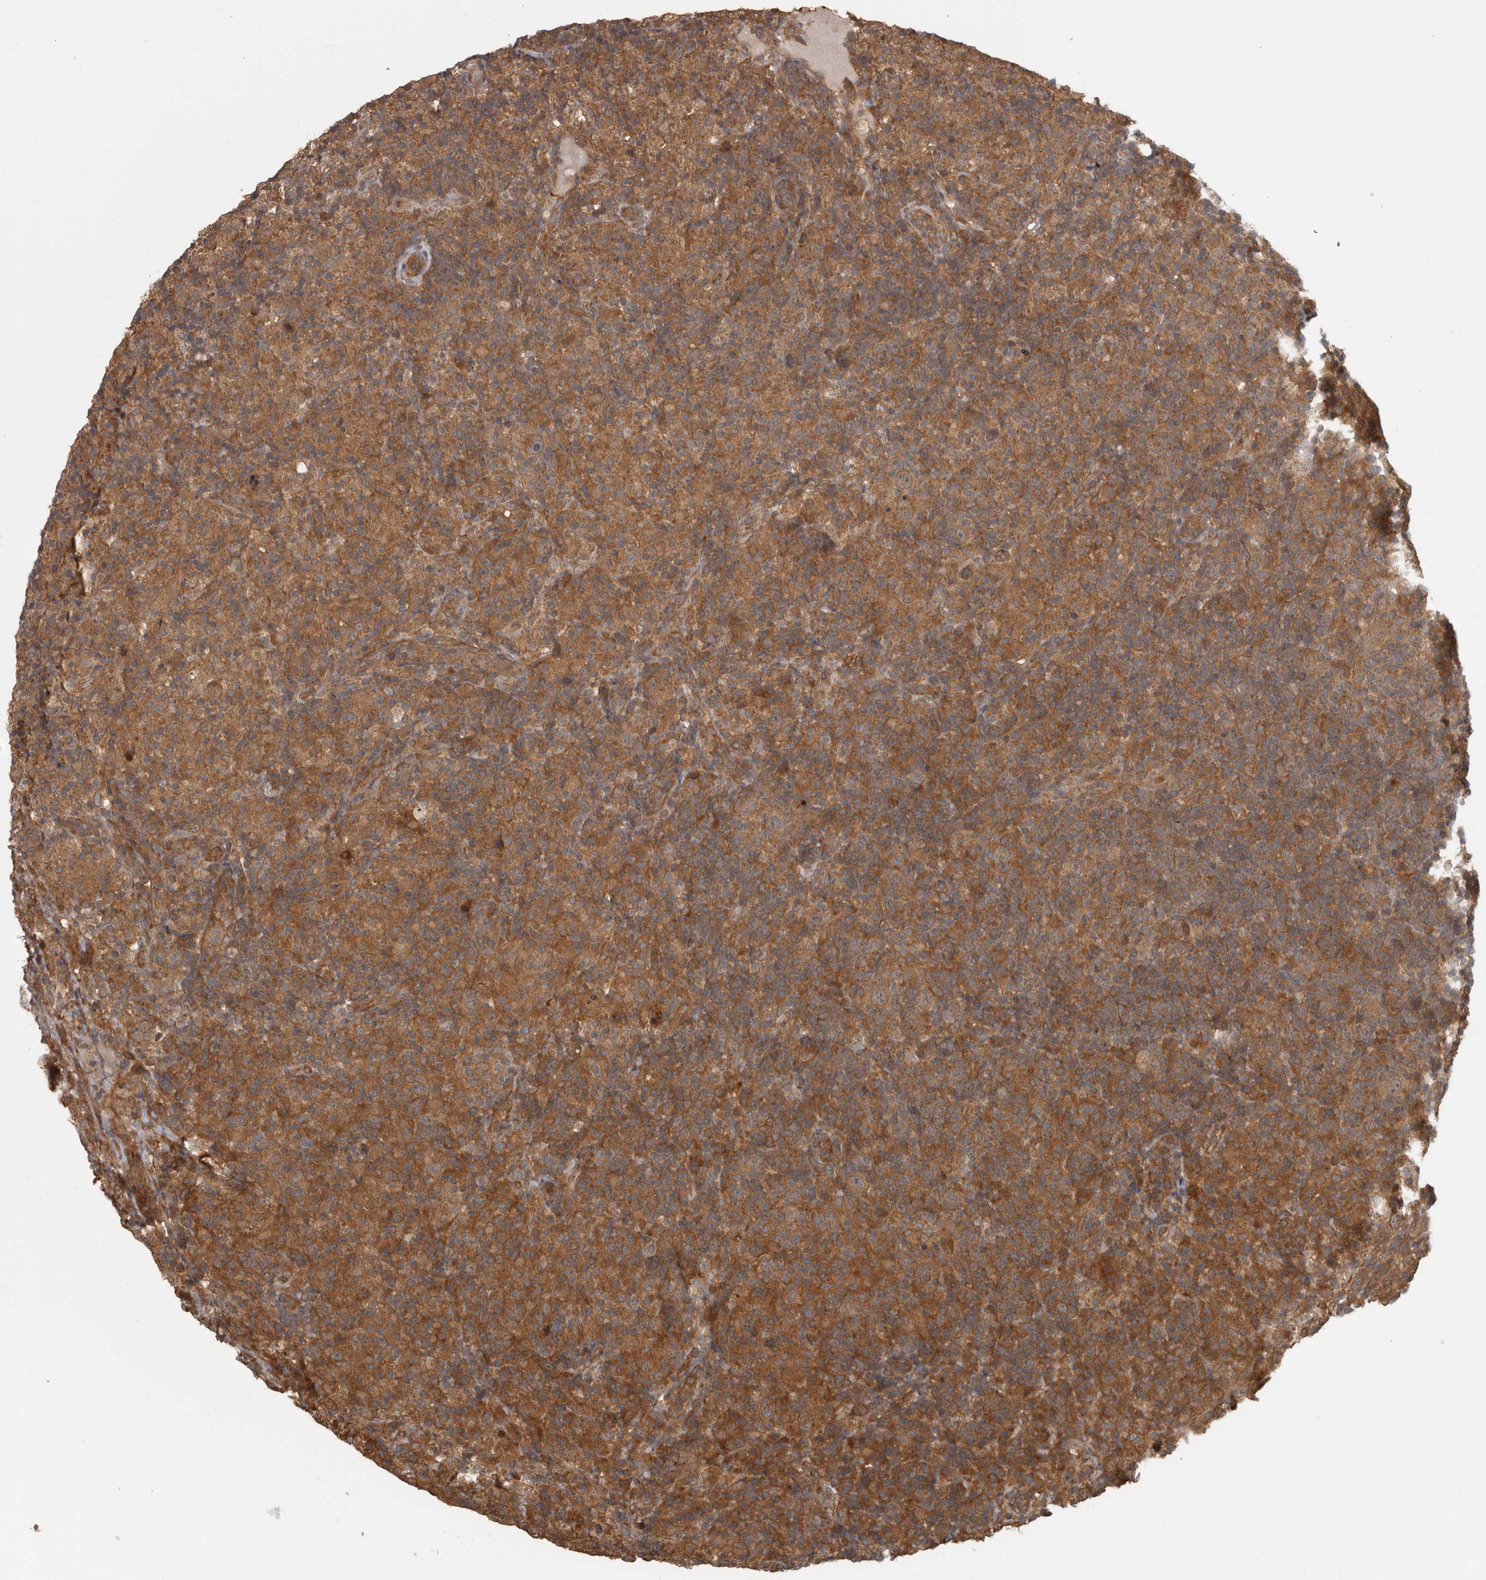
{"staining": {"intensity": "moderate", "quantity": ">75%", "location": "cytoplasmic/membranous"}, "tissue": "lymphoma", "cell_type": "Tumor cells", "image_type": "cancer", "snomed": [{"axis": "morphology", "description": "Hodgkin's disease, NOS"}, {"axis": "topography", "description": "Lymph node"}], "caption": "Lymphoma stained for a protein (brown) exhibits moderate cytoplasmic/membranous positive expression in about >75% of tumor cells.", "gene": "MICU3", "patient": {"sex": "male", "age": 70}}